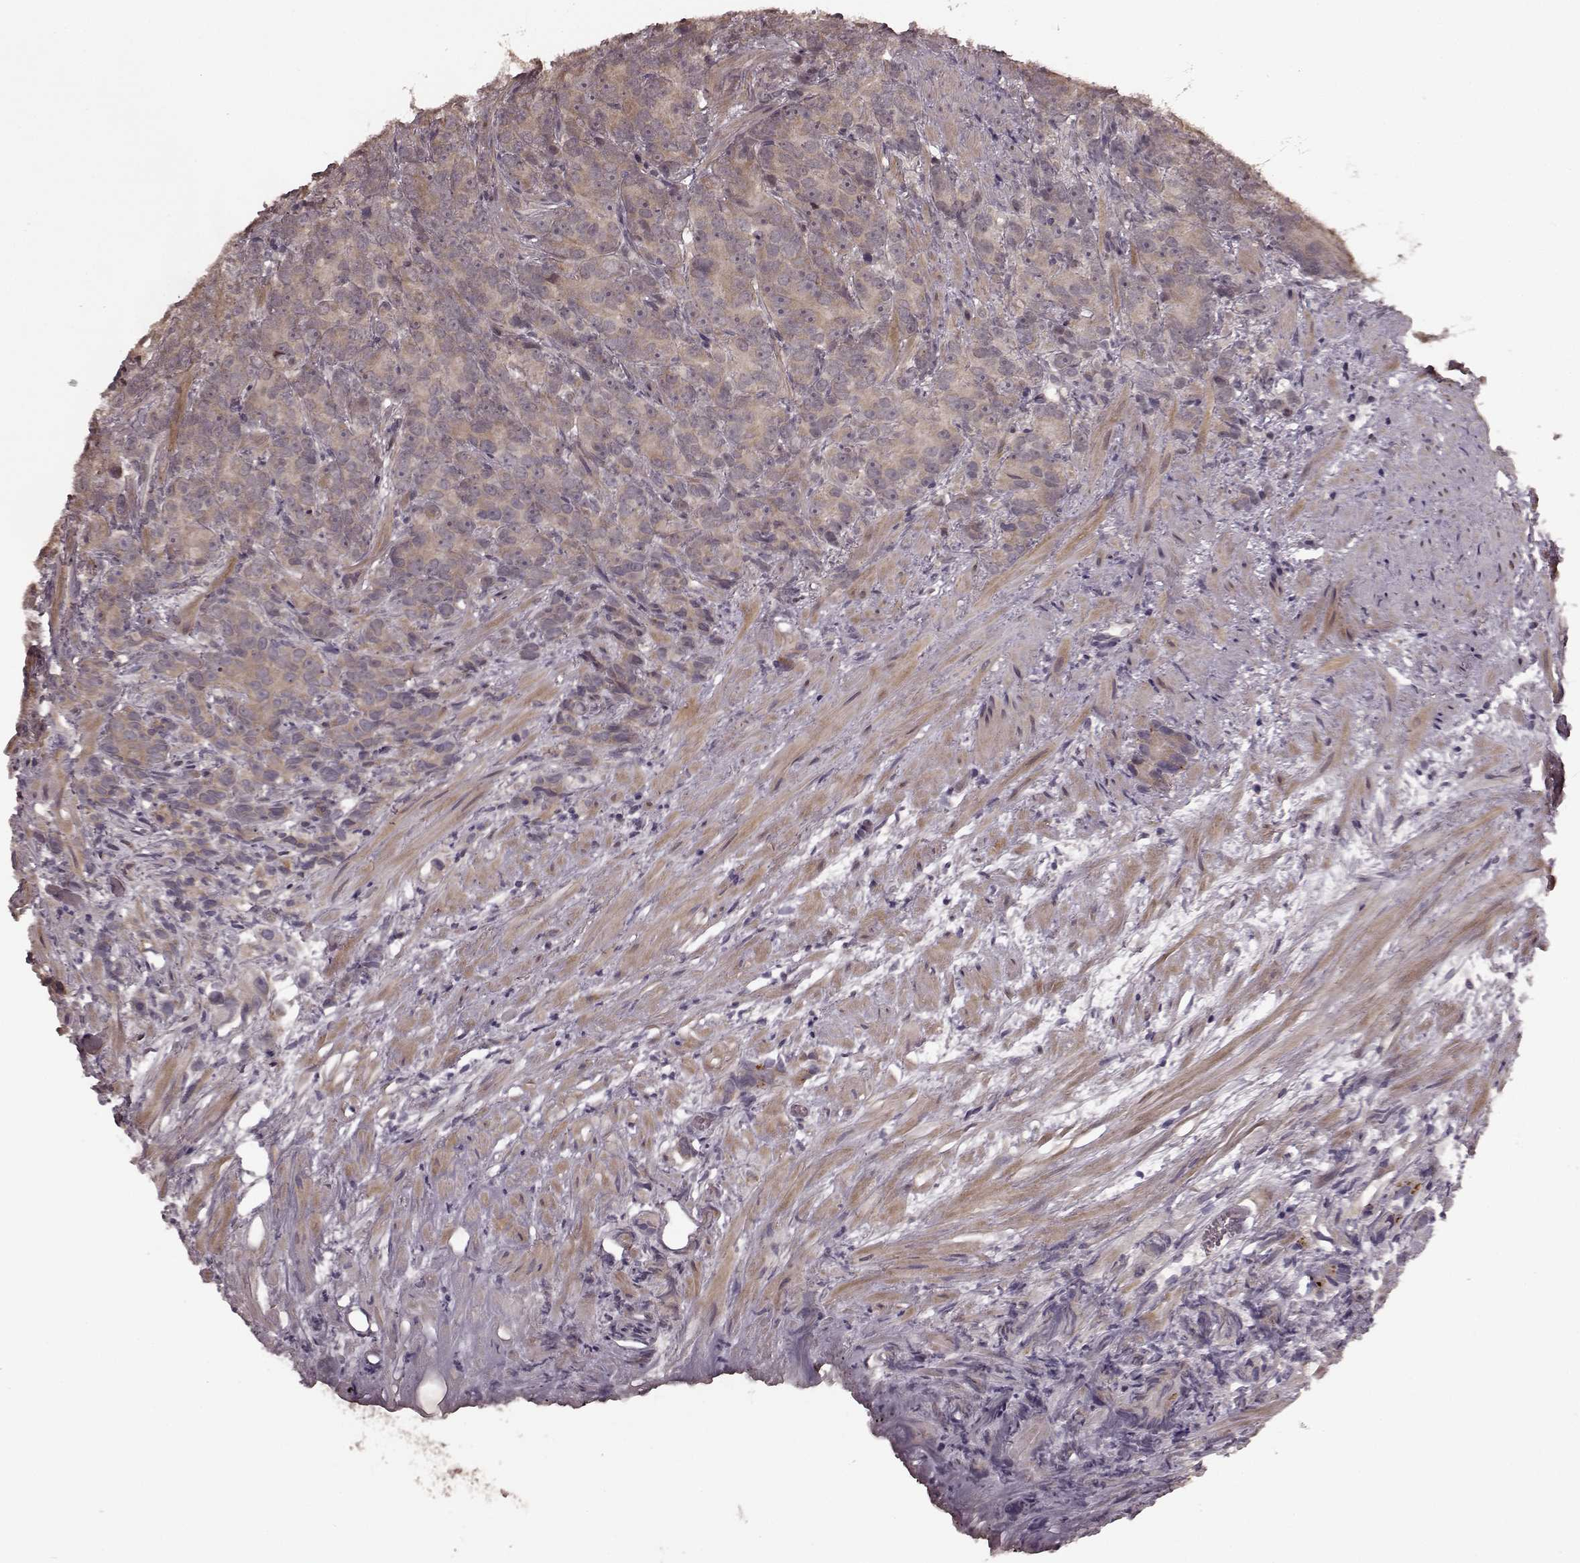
{"staining": {"intensity": "weak", "quantity": ">75%", "location": "cytoplasmic/membranous"}, "tissue": "prostate cancer", "cell_type": "Tumor cells", "image_type": "cancer", "snomed": [{"axis": "morphology", "description": "Adenocarcinoma, High grade"}, {"axis": "topography", "description": "Prostate"}], "caption": "IHC micrograph of neoplastic tissue: human prostate cancer (adenocarcinoma (high-grade)) stained using IHC shows low levels of weak protein expression localized specifically in the cytoplasmic/membranous of tumor cells, appearing as a cytoplasmic/membranous brown color.", "gene": "PLCB4", "patient": {"sex": "male", "age": 90}}